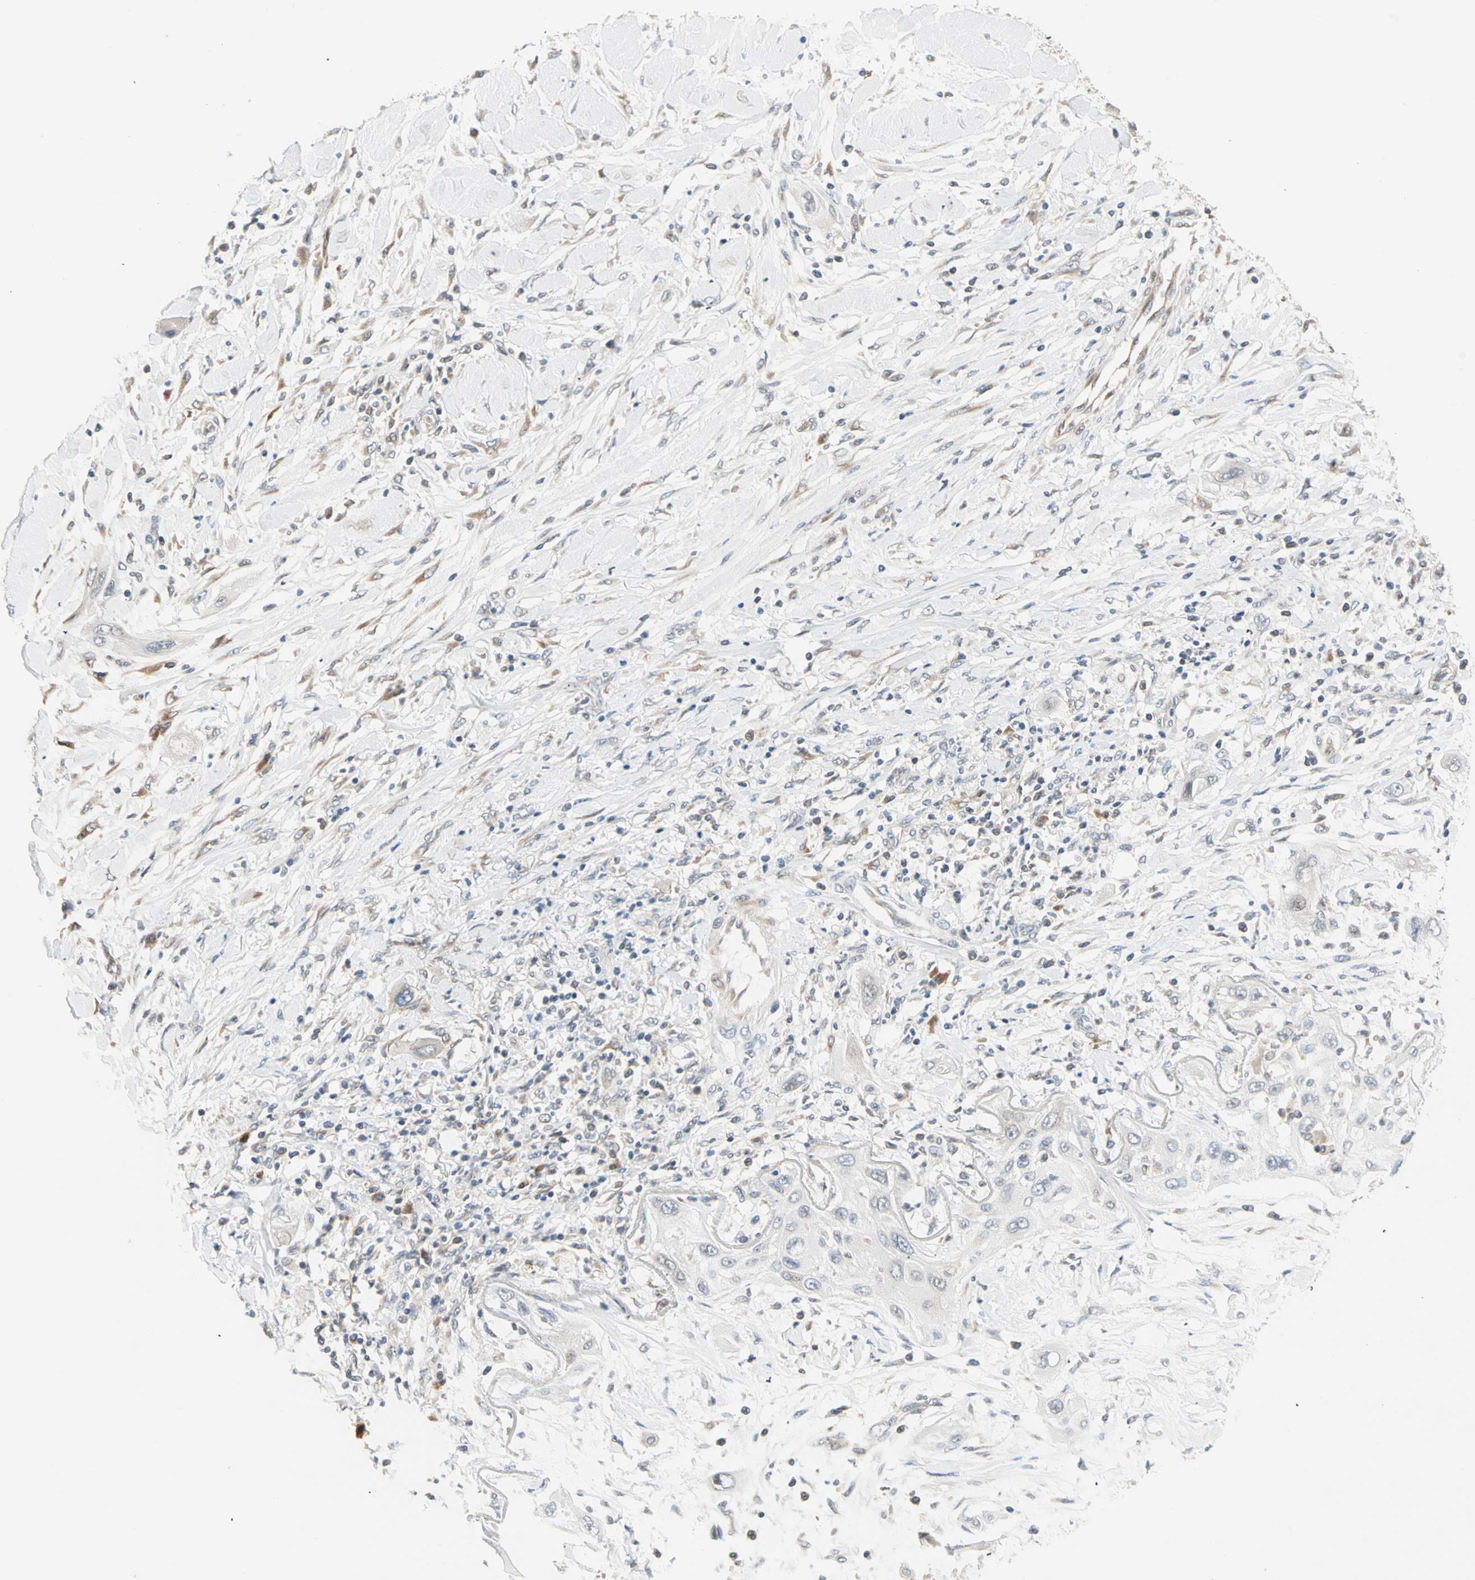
{"staining": {"intensity": "negative", "quantity": "none", "location": "none"}, "tissue": "lung cancer", "cell_type": "Tumor cells", "image_type": "cancer", "snomed": [{"axis": "morphology", "description": "Squamous cell carcinoma, NOS"}, {"axis": "topography", "description": "Lung"}], "caption": "Histopathology image shows no significant protein positivity in tumor cells of lung cancer.", "gene": "SAR1A", "patient": {"sex": "female", "age": 47}}